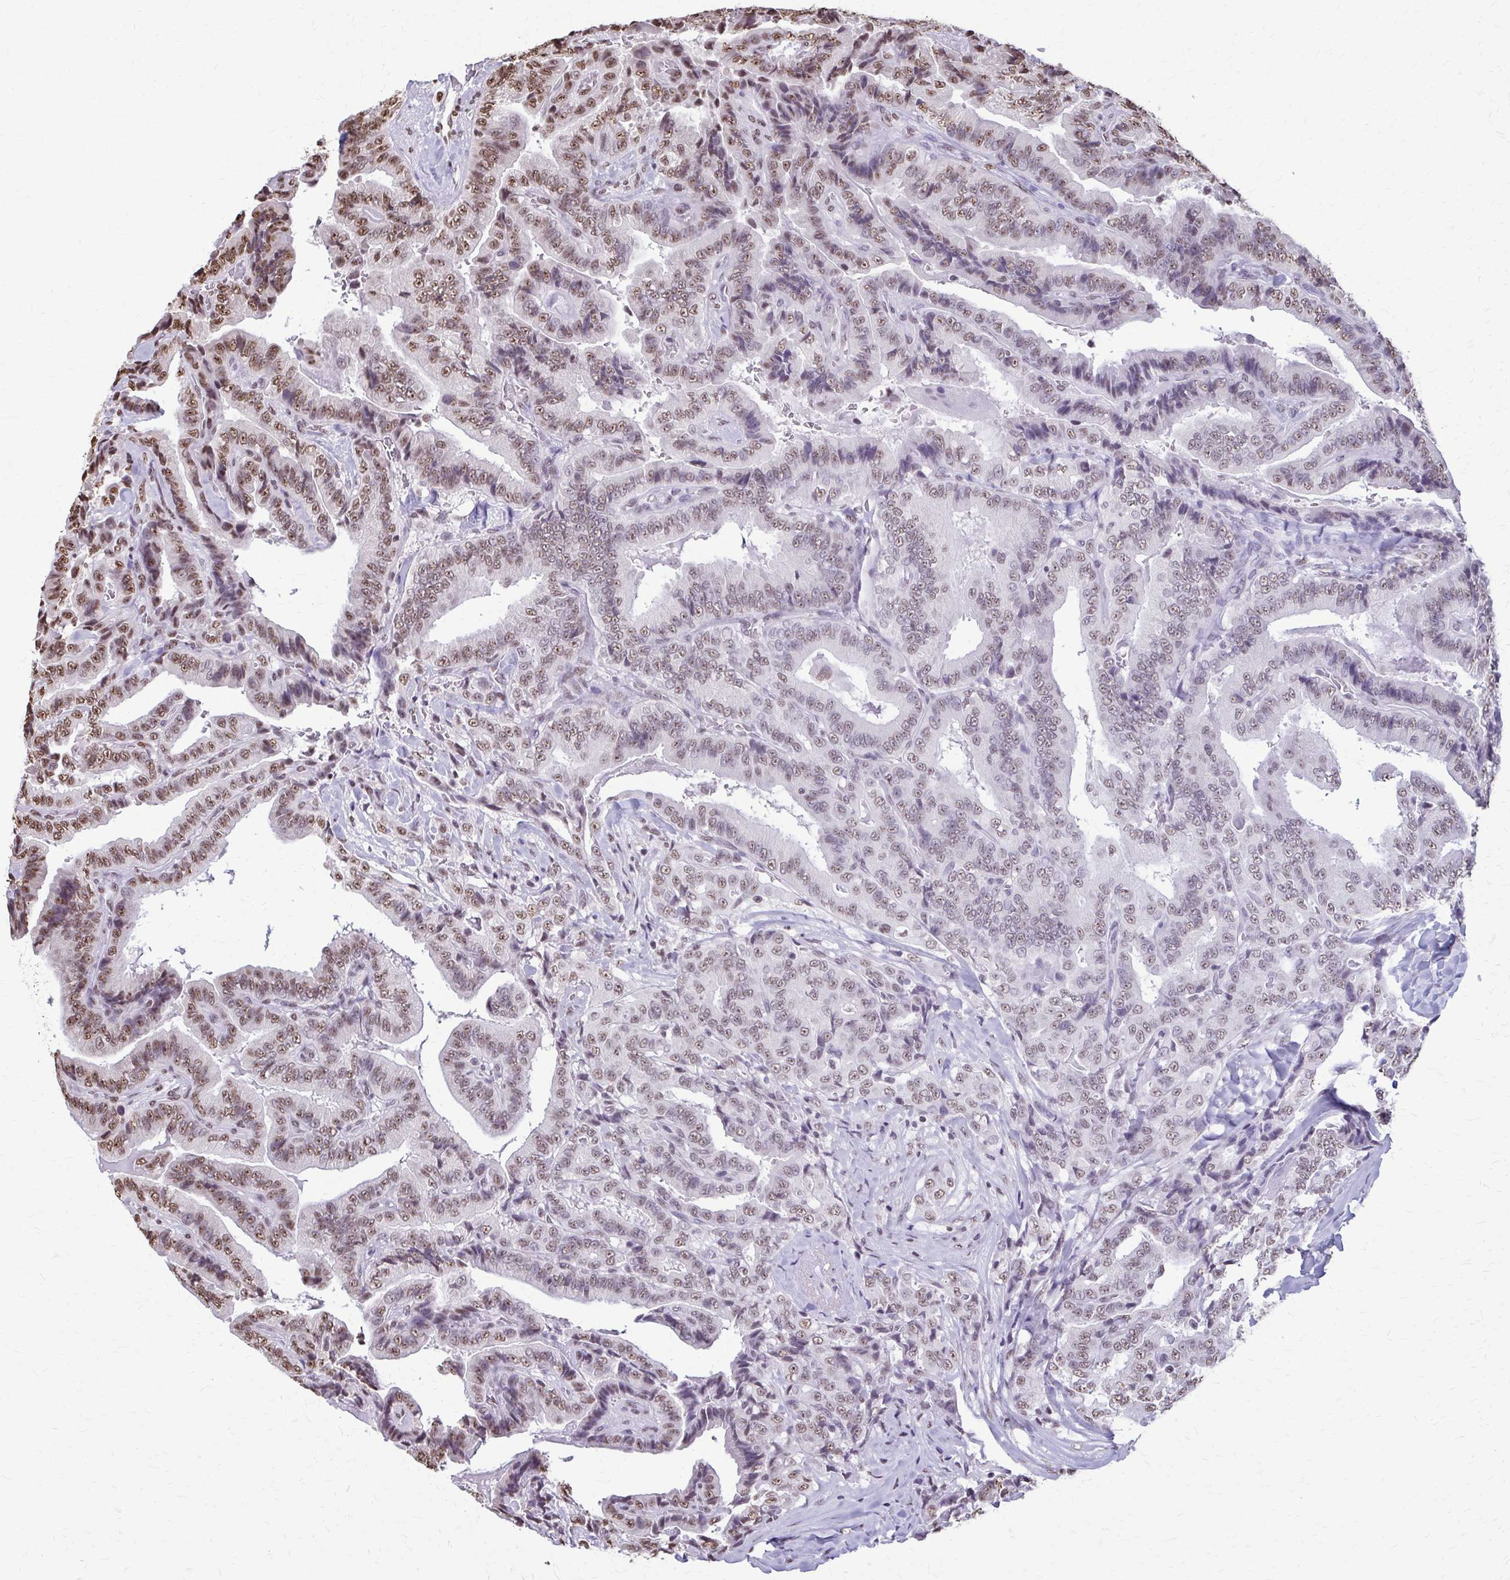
{"staining": {"intensity": "weak", "quantity": "25%-75%", "location": "nuclear"}, "tissue": "thyroid cancer", "cell_type": "Tumor cells", "image_type": "cancer", "snomed": [{"axis": "morphology", "description": "Papillary adenocarcinoma, NOS"}, {"axis": "topography", "description": "Thyroid gland"}], "caption": "This is a histology image of immunohistochemistry staining of thyroid cancer (papillary adenocarcinoma), which shows weak expression in the nuclear of tumor cells.", "gene": "SNRPA", "patient": {"sex": "male", "age": 61}}